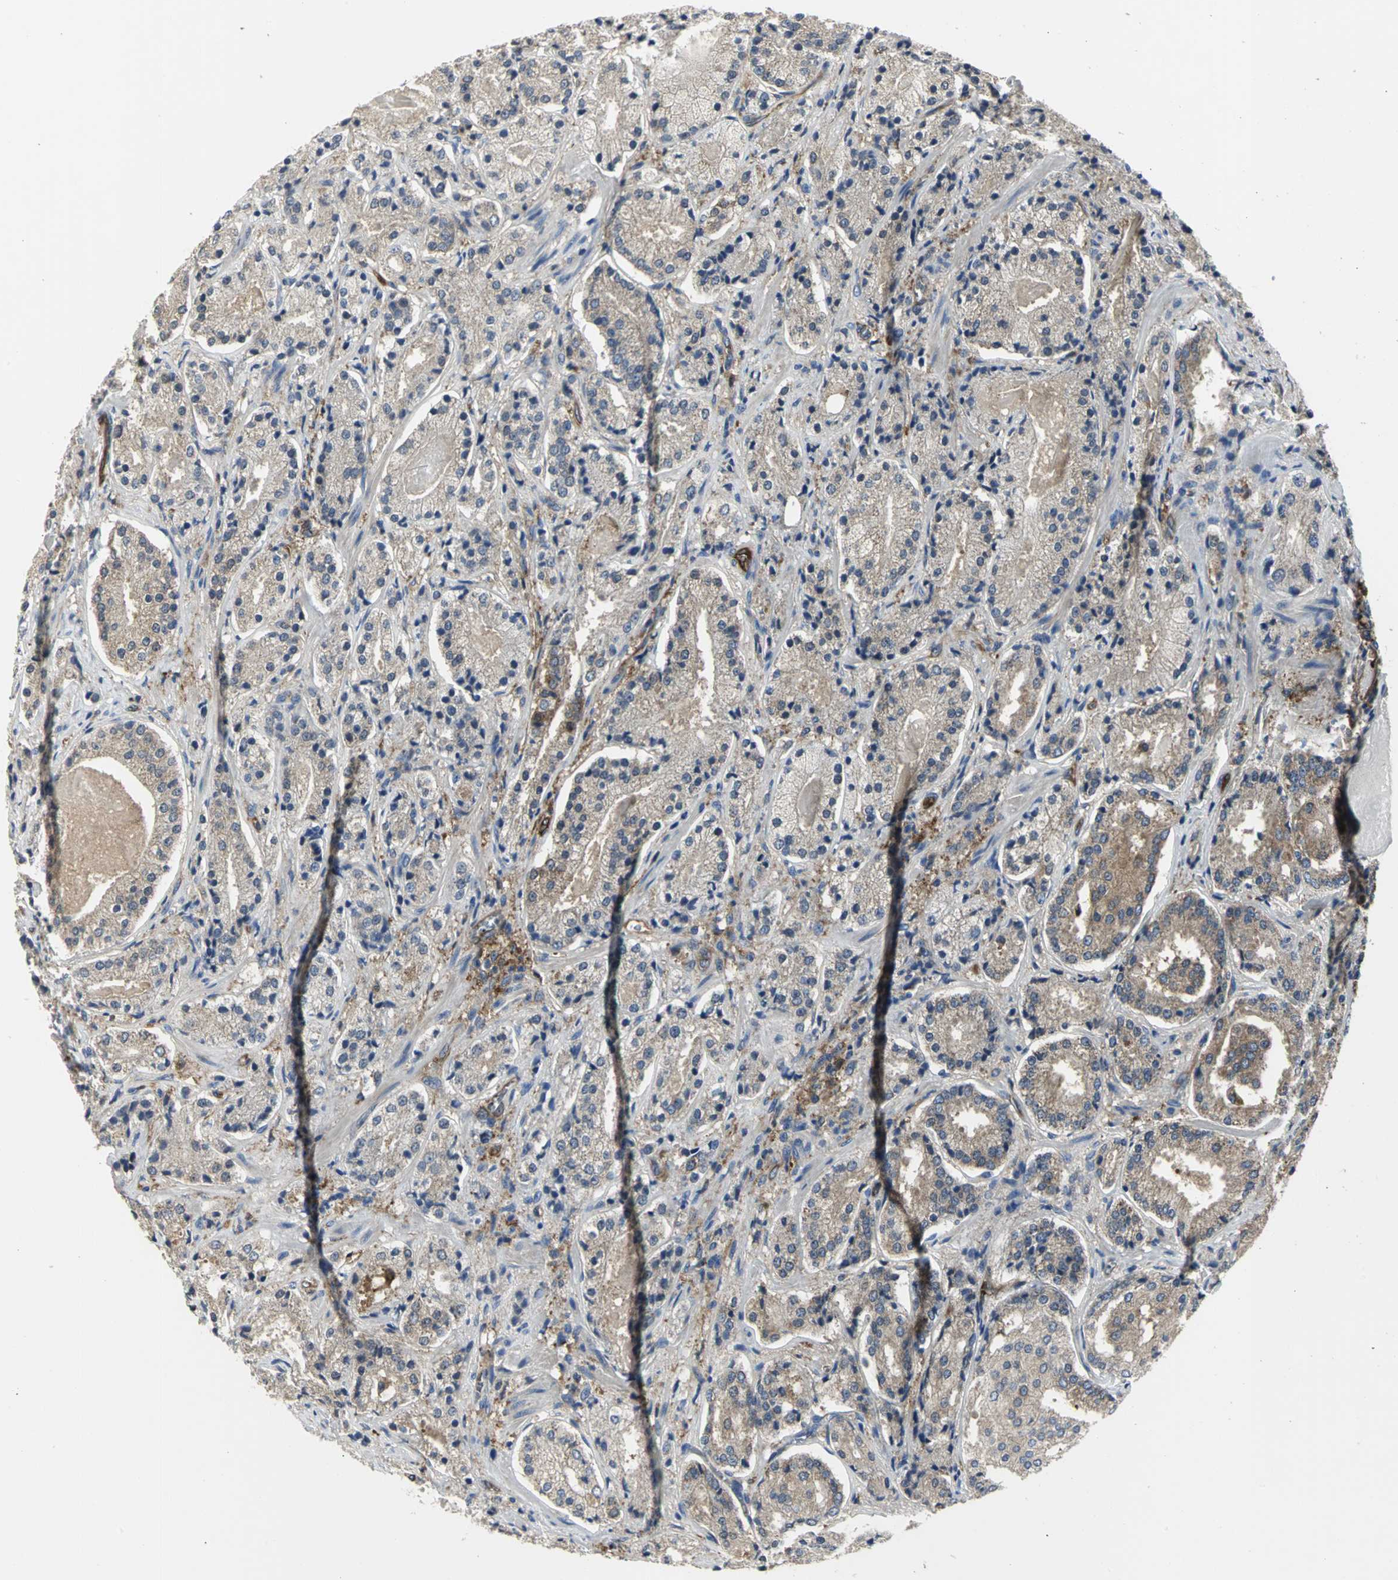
{"staining": {"intensity": "moderate", "quantity": ">75%", "location": "cytoplasmic/membranous"}, "tissue": "prostate cancer", "cell_type": "Tumor cells", "image_type": "cancer", "snomed": [{"axis": "morphology", "description": "Adenocarcinoma, High grade"}, {"axis": "topography", "description": "Prostate"}], "caption": "High-magnification brightfield microscopy of prostate cancer stained with DAB (brown) and counterstained with hematoxylin (blue). tumor cells exhibit moderate cytoplasmic/membranous staining is present in approximately>75% of cells. (DAB = brown stain, brightfield microscopy at high magnification).", "gene": "CHRNB1", "patient": {"sex": "male", "age": 58}}